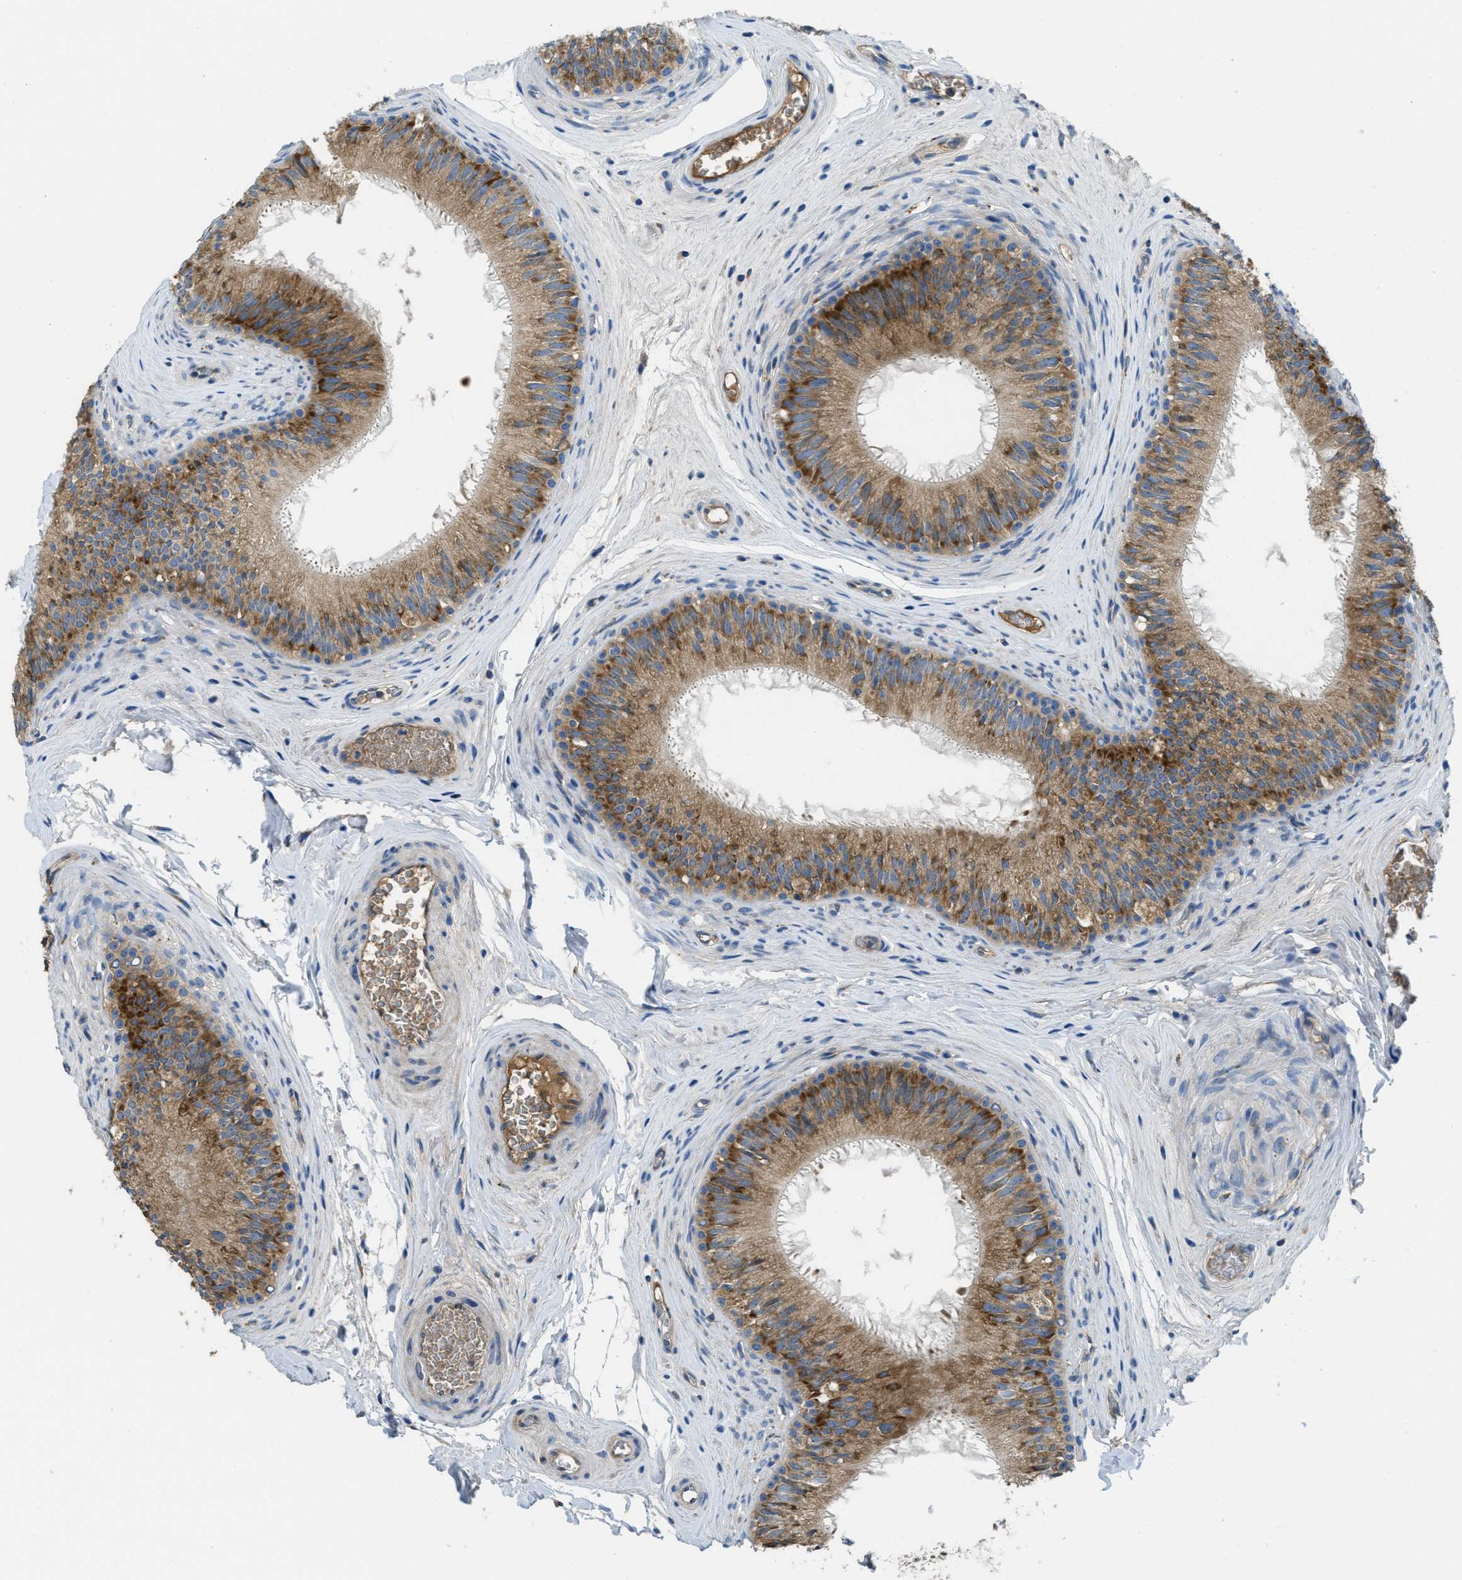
{"staining": {"intensity": "strong", "quantity": ">75%", "location": "cytoplasmic/membranous"}, "tissue": "epididymis", "cell_type": "Glandular cells", "image_type": "normal", "snomed": [{"axis": "morphology", "description": "Normal tissue, NOS"}, {"axis": "topography", "description": "Testis"}, {"axis": "topography", "description": "Epididymis"}], "caption": "Protein analysis of benign epididymis displays strong cytoplasmic/membranous staining in approximately >75% of glandular cells.", "gene": "SSR1", "patient": {"sex": "male", "age": 36}}